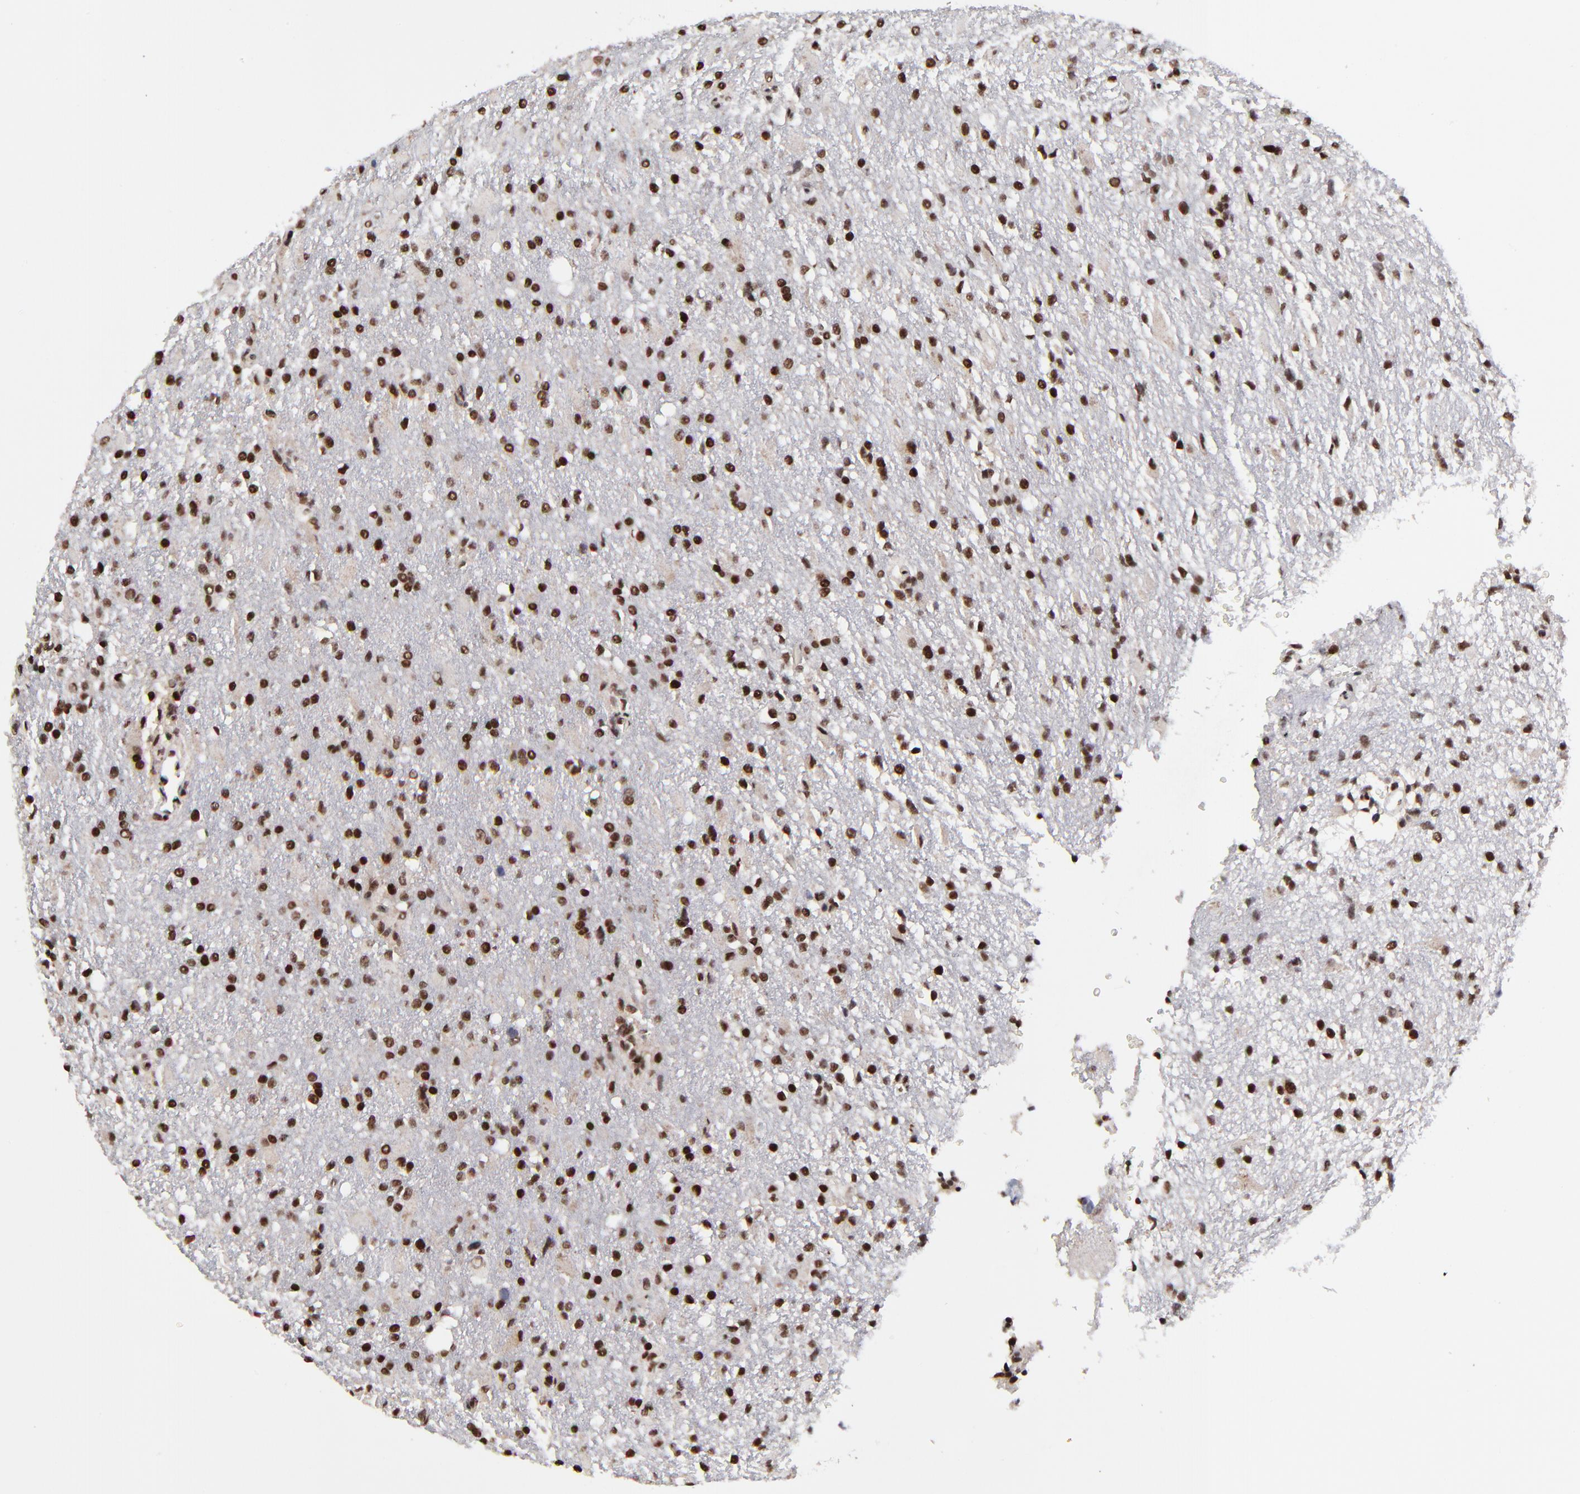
{"staining": {"intensity": "strong", "quantity": ">75%", "location": "nuclear"}, "tissue": "glioma", "cell_type": "Tumor cells", "image_type": "cancer", "snomed": [{"axis": "morphology", "description": "Glioma, malignant, High grade"}, {"axis": "topography", "description": "Brain"}], "caption": "This photomicrograph shows malignant glioma (high-grade) stained with immunohistochemistry (IHC) to label a protein in brown. The nuclear of tumor cells show strong positivity for the protein. Nuclei are counter-stained blue.", "gene": "RBM22", "patient": {"sex": "male", "age": 68}}